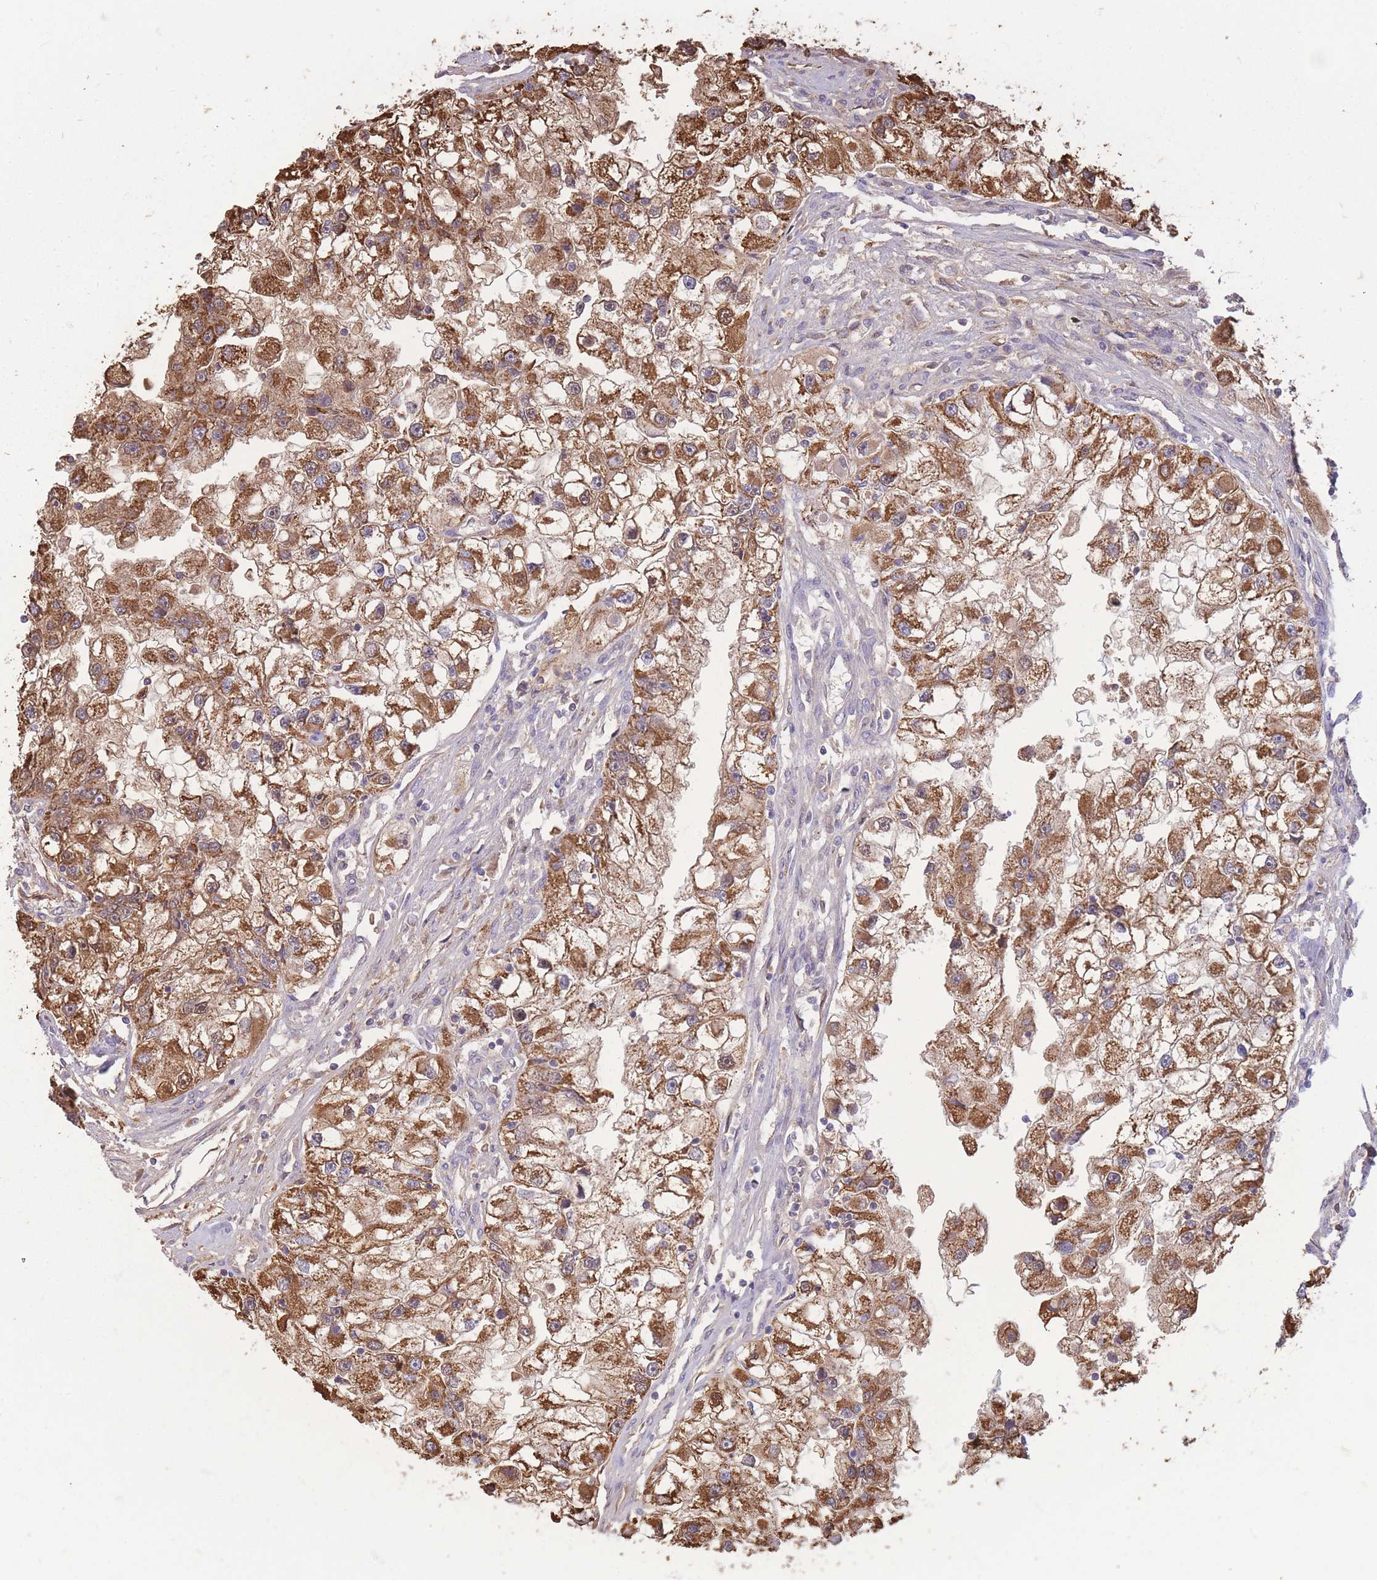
{"staining": {"intensity": "strong", "quantity": ">75%", "location": "cytoplasmic/membranous"}, "tissue": "renal cancer", "cell_type": "Tumor cells", "image_type": "cancer", "snomed": [{"axis": "morphology", "description": "Adenocarcinoma, NOS"}, {"axis": "topography", "description": "Kidney"}], "caption": "Tumor cells display high levels of strong cytoplasmic/membranous expression in about >75% of cells in renal adenocarcinoma.", "gene": "MRPL17", "patient": {"sex": "male", "age": 63}}